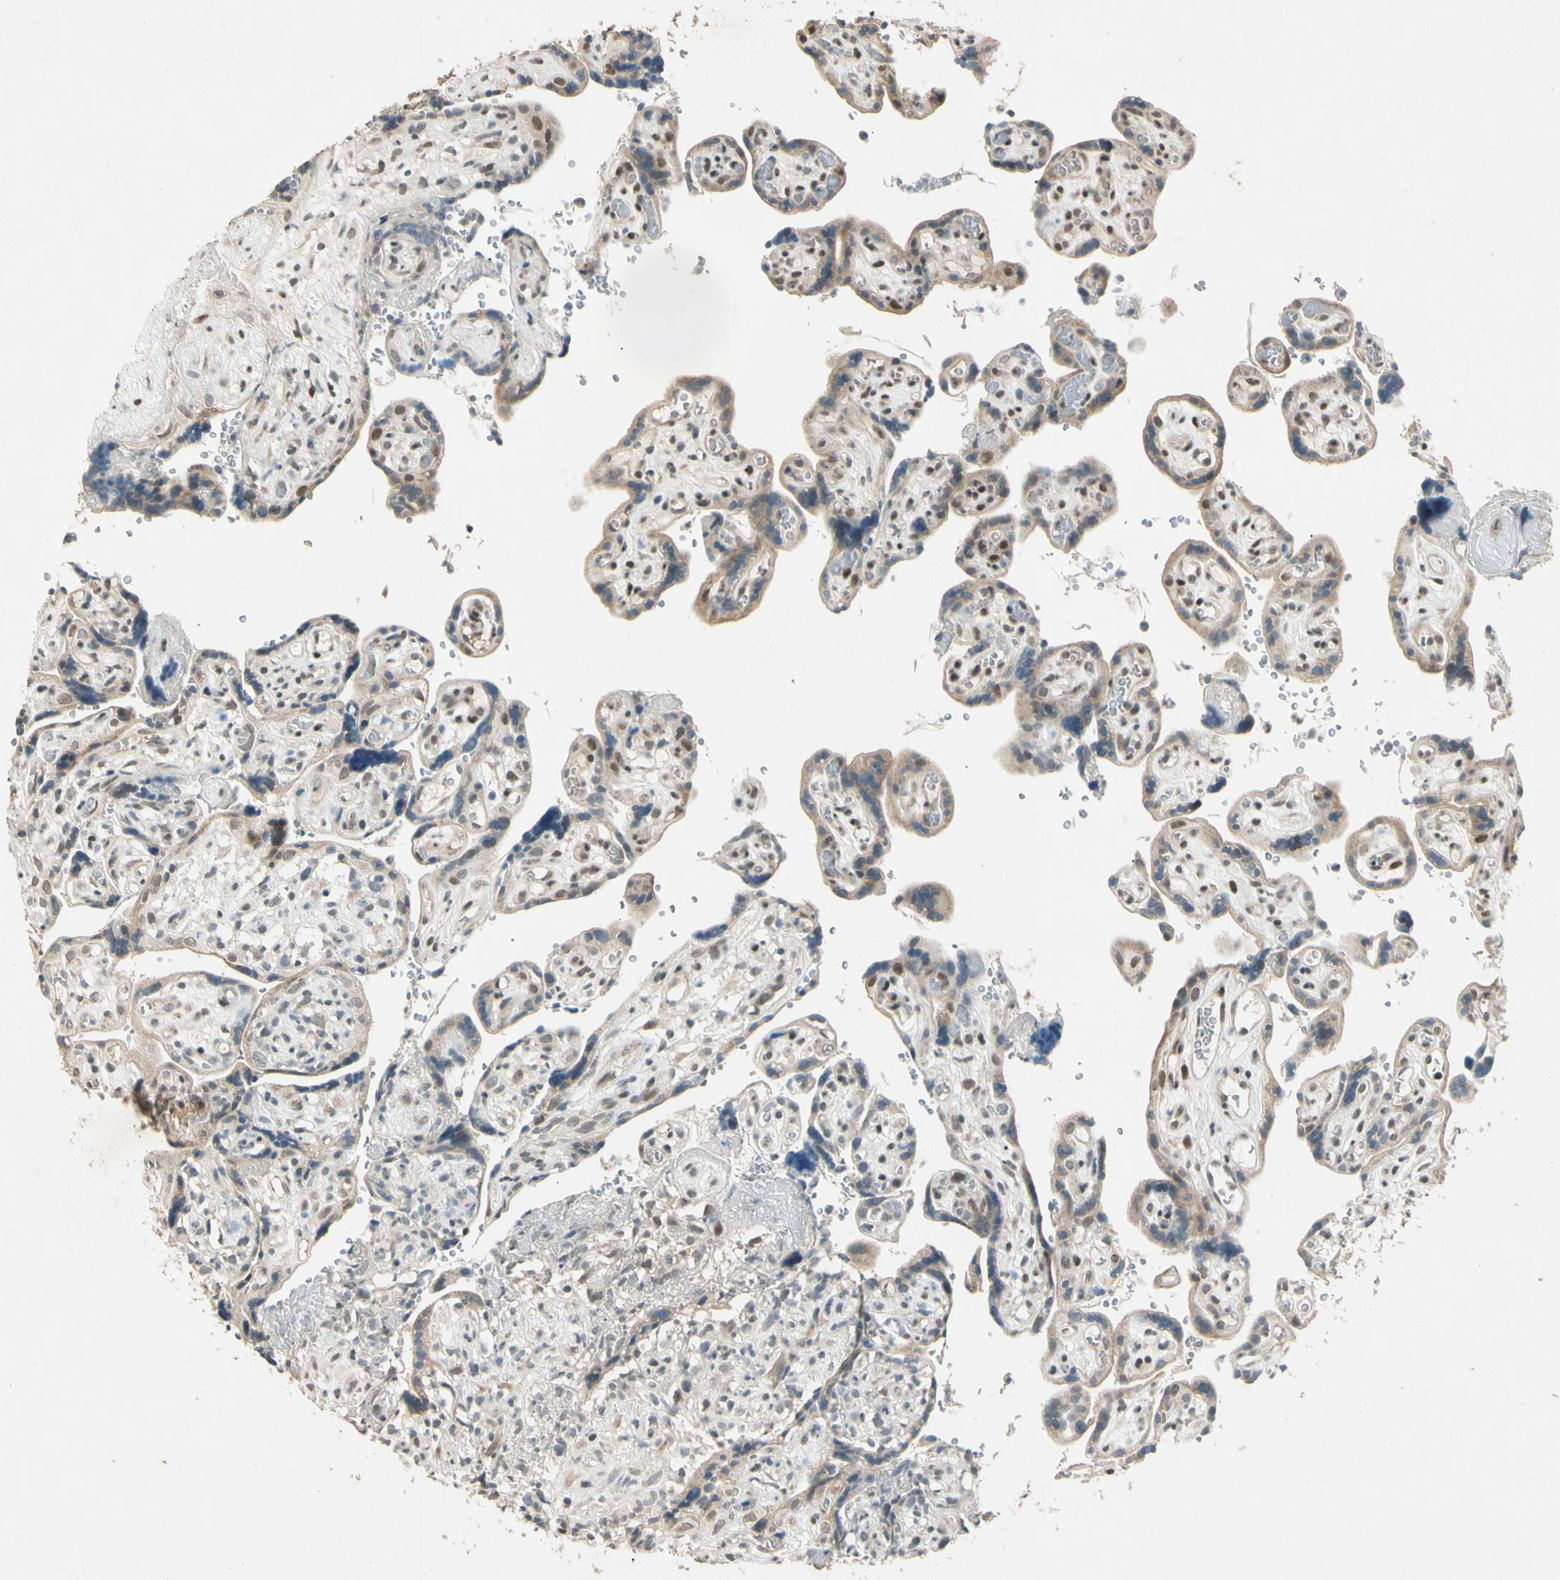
{"staining": {"intensity": "moderate", "quantity": ">75%", "location": "cytoplasmic/membranous,nuclear"}, "tissue": "placenta", "cell_type": "Decidual cells", "image_type": "normal", "snomed": [{"axis": "morphology", "description": "Normal tissue, NOS"}, {"axis": "topography", "description": "Placenta"}], "caption": "High-power microscopy captured an immunohistochemistry (IHC) photomicrograph of normal placenta, revealing moderate cytoplasmic/membranous,nuclear staining in approximately >75% of decidual cells. Nuclei are stained in blue.", "gene": "ZBTB4", "patient": {"sex": "female", "age": 30}}